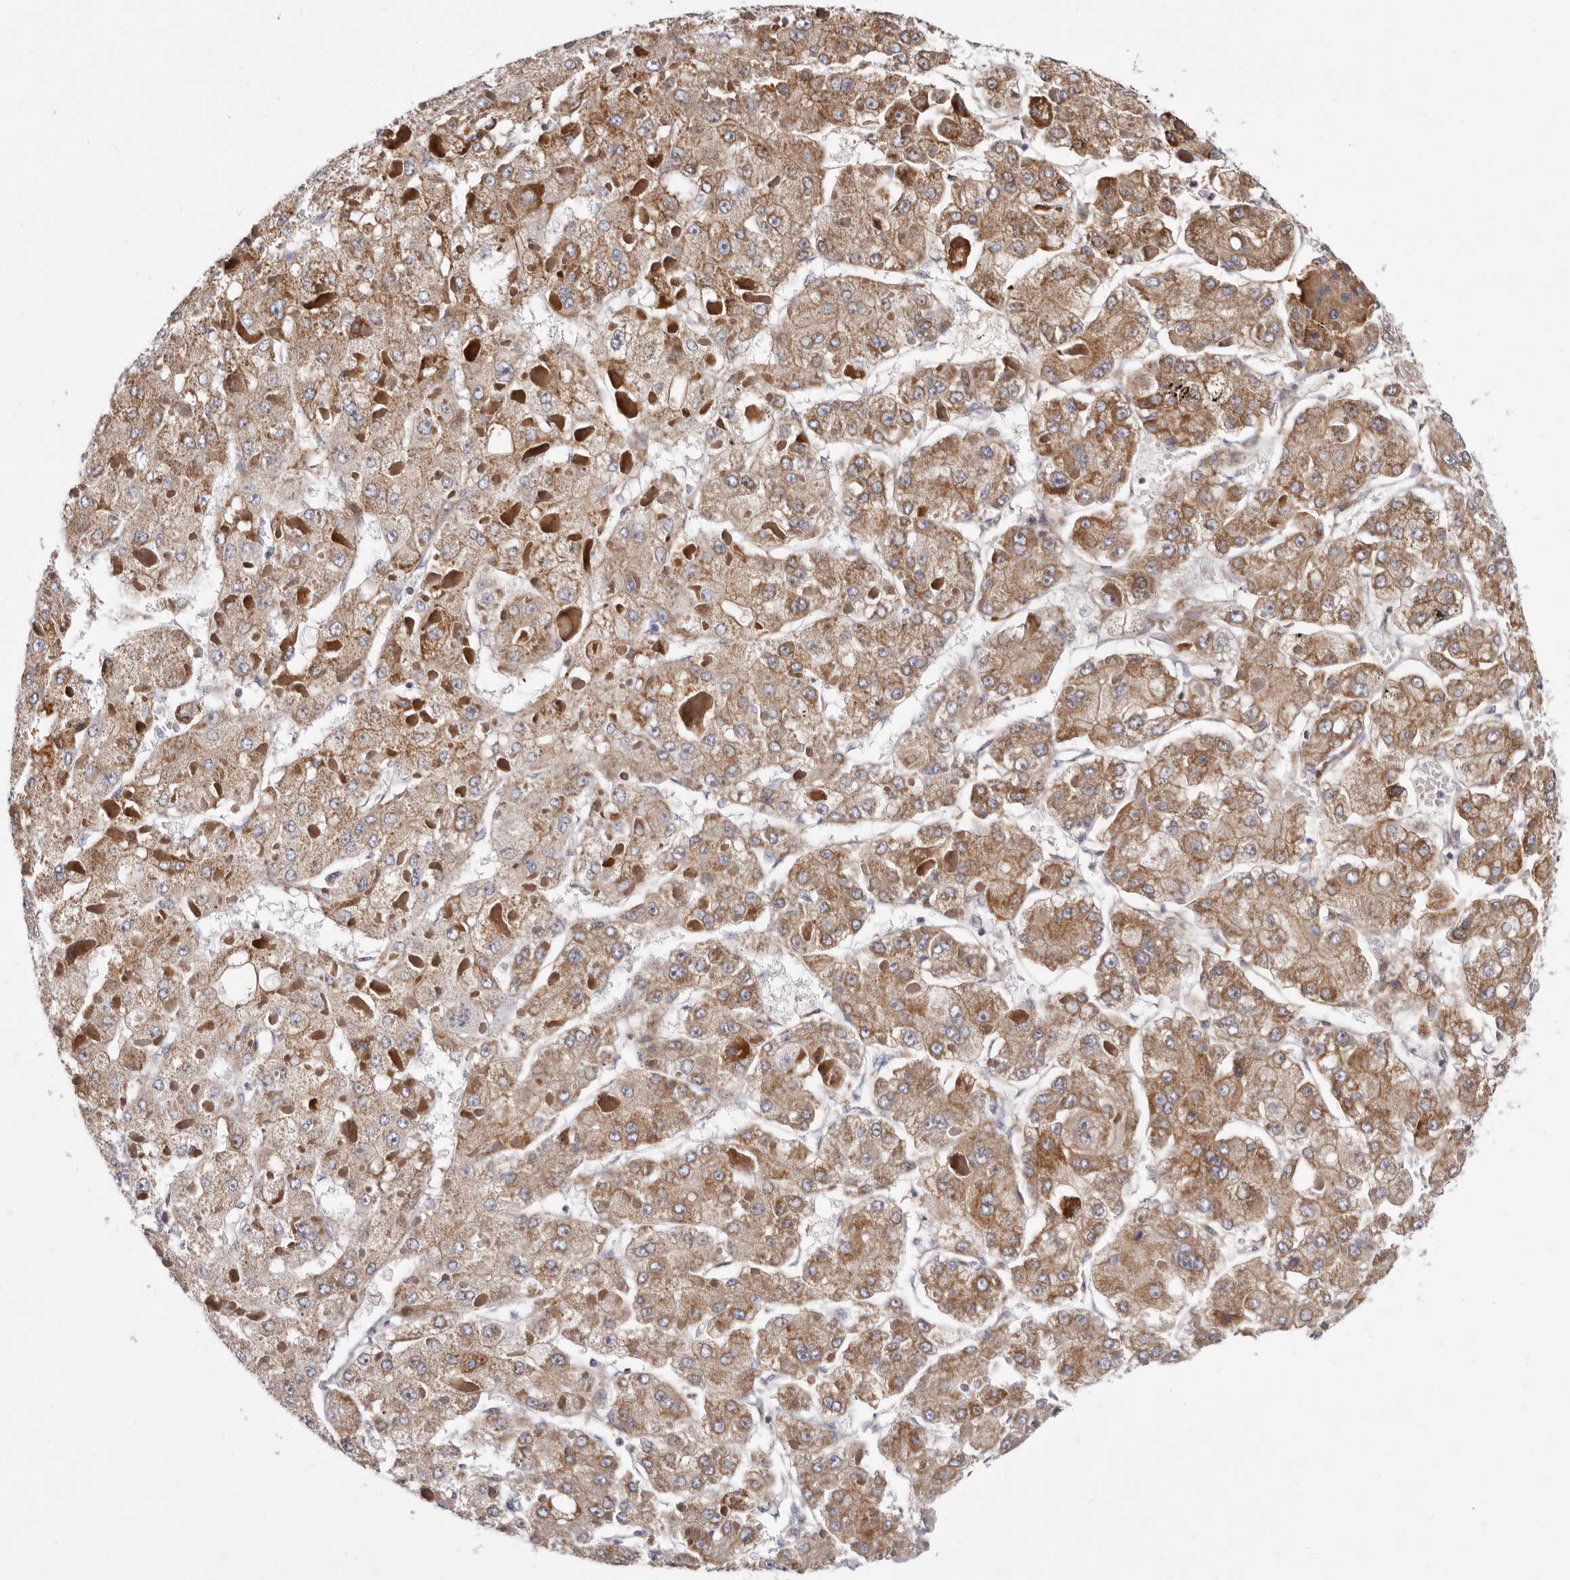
{"staining": {"intensity": "moderate", "quantity": ">75%", "location": "cytoplasmic/membranous"}, "tissue": "liver cancer", "cell_type": "Tumor cells", "image_type": "cancer", "snomed": [{"axis": "morphology", "description": "Carcinoma, Hepatocellular, NOS"}, {"axis": "topography", "description": "Liver"}], "caption": "This is an image of IHC staining of liver cancer (hepatocellular carcinoma), which shows moderate staining in the cytoplasmic/membranous of tumor cells.", "gene": "NUBPL", "patient": {"sex": "female", "age": 73}}